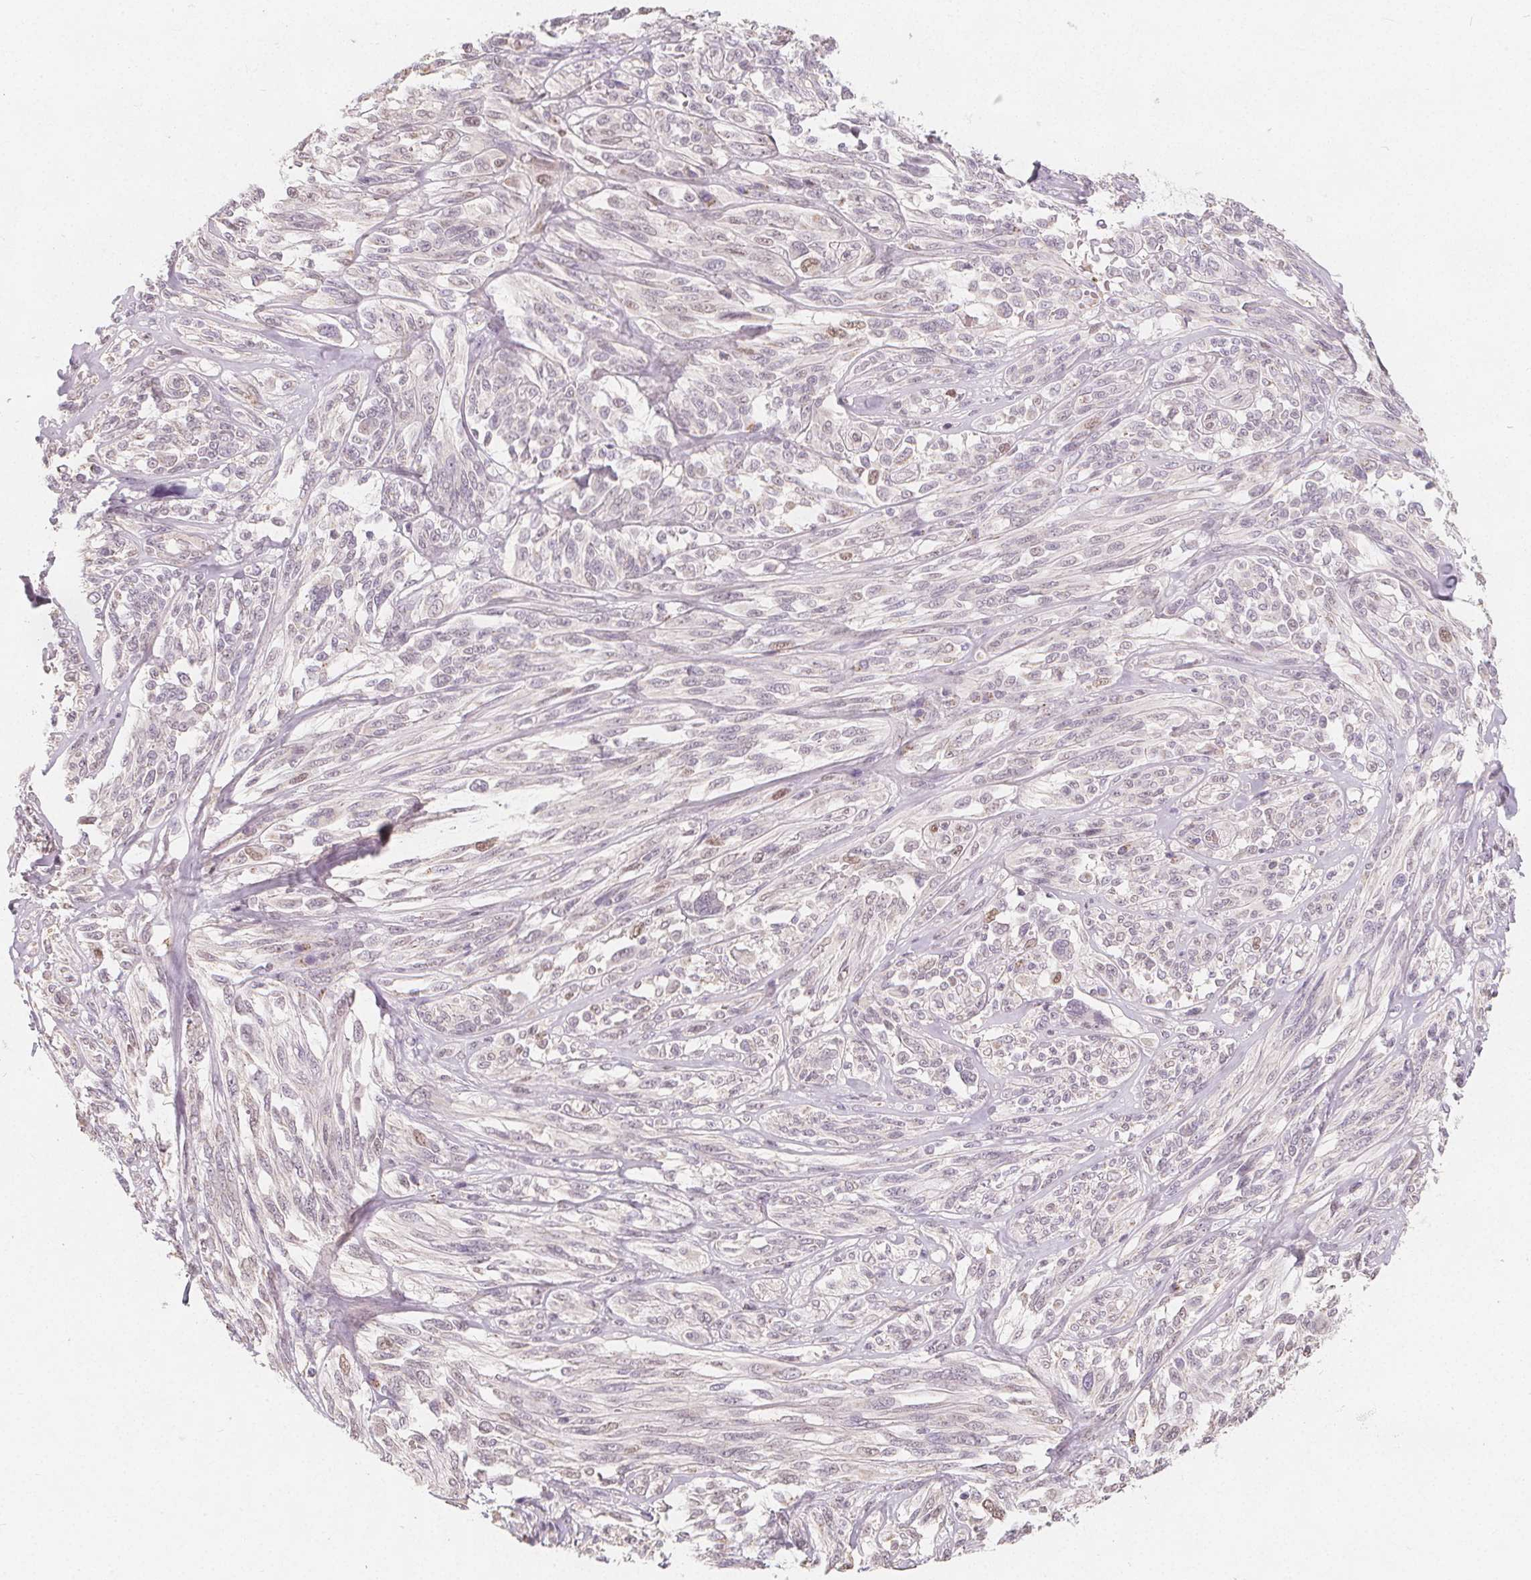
{"staining": {"intensity": "weak", "quantity": "<25%", "location": "nuclear"}, "tissue": "melanoma", "cell_type": "Tumor cells", "image_type": "cancer", "snomed": [{"axis": "morphology", "description": "Malignant melanoma, NOS"}, {"axis": "topography", "description": "Skin"}], "caption": "Immunohistochemical staining of human melanoma displays no significant expression in tumor cells. (DAB immunohistochemistry, high magnification).", "gene": "TIPIN", "patient": {"sex": "female", "age": 91}}